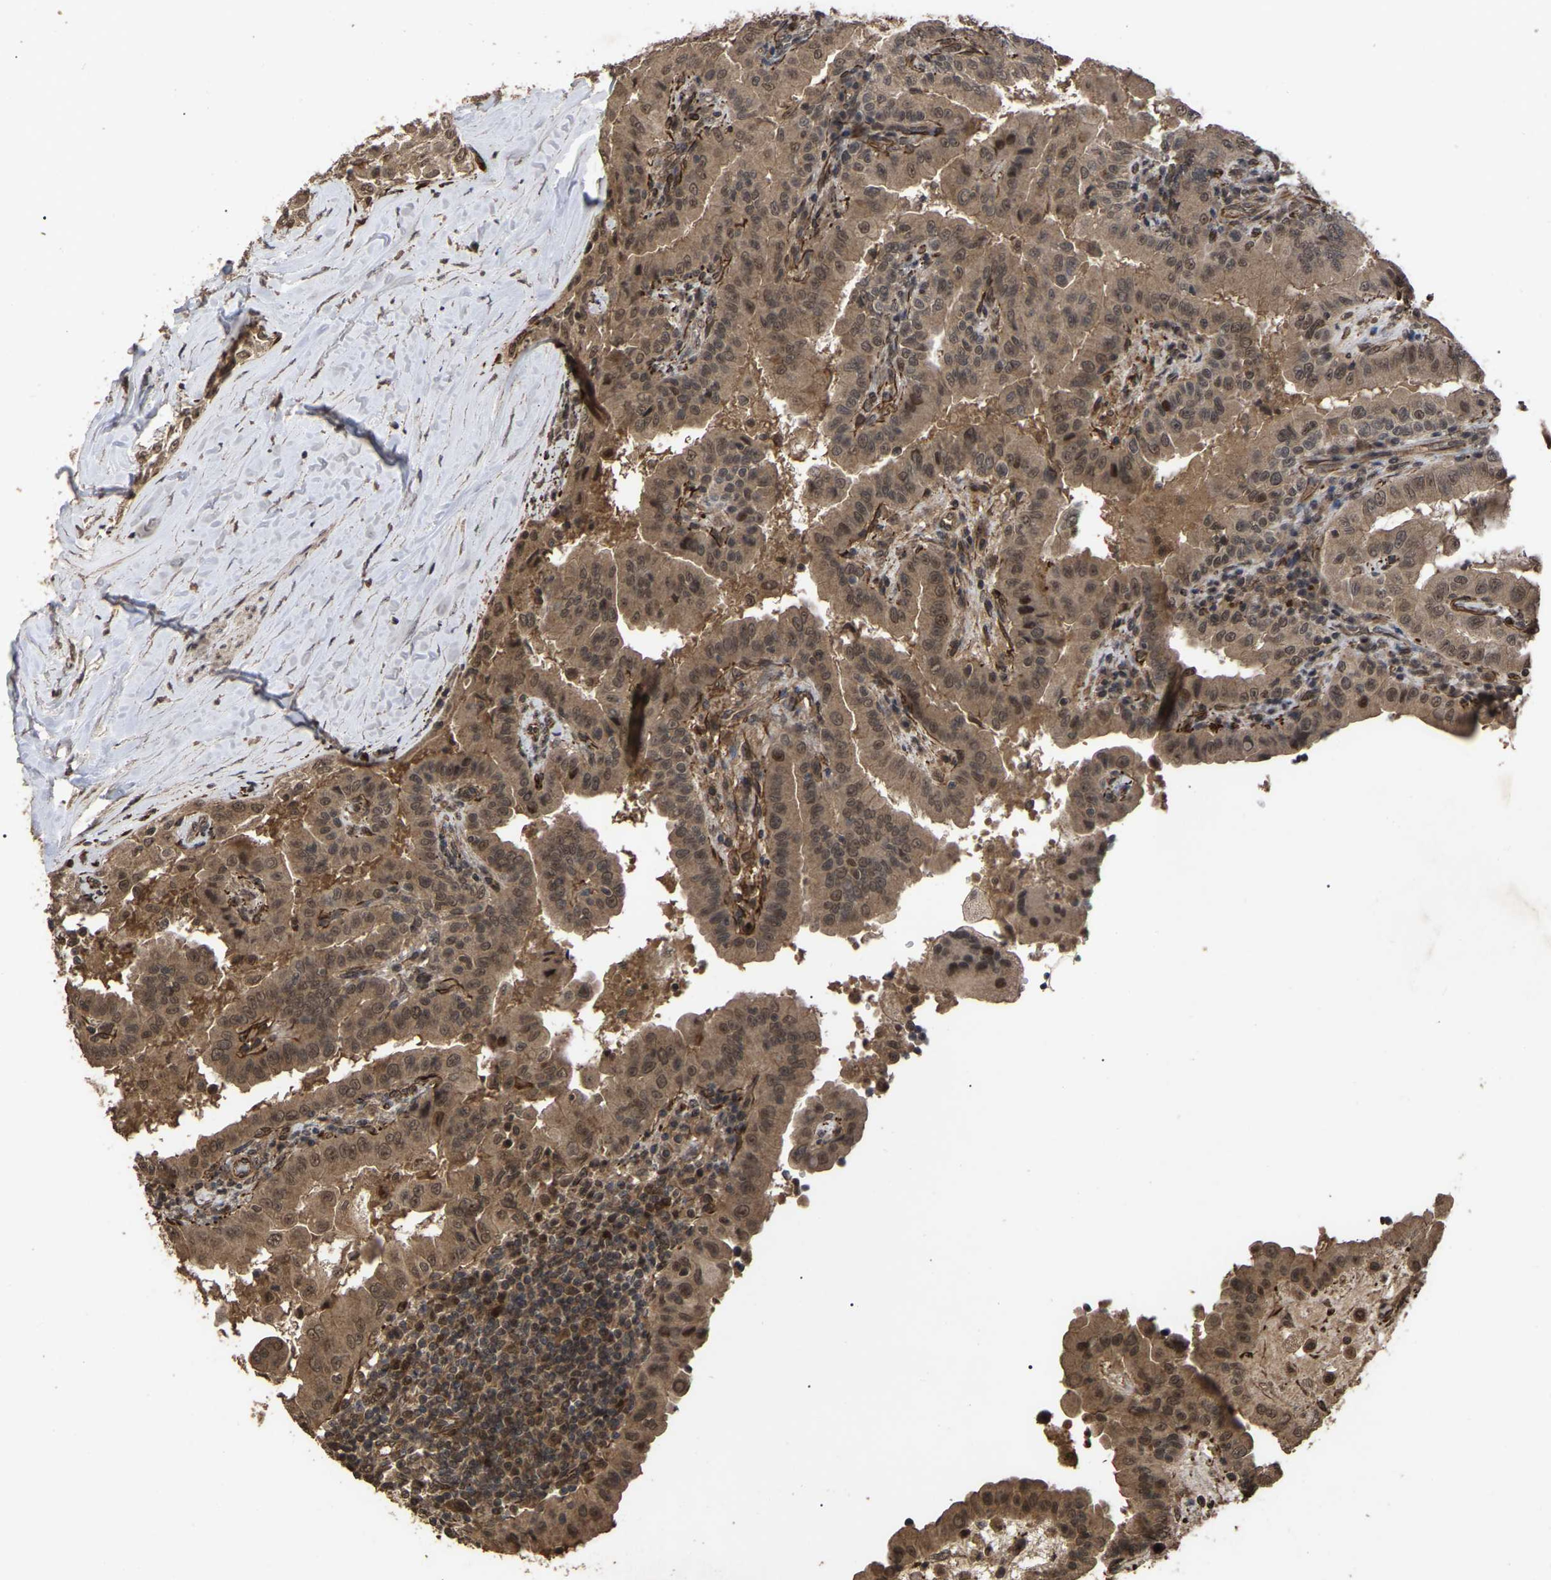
{"staining": {"intensity": "moderate", "quantity": ">75%", "location": "cytoplasmic/membranous"}, "tissue": "thyroid cancer", "cell_type": "Tumor cells", "image_type": "cancer", "snomed": [{"axis": "morphology", "description": "Papillary adenocarcinoma, NOS"}, {"axis": "topography", "description": "Thyroid gland"}], "caption": "Protein expression analysis of human thyroid cancer (papillary adenocarcinoma) reveals moderate cytoplasmic/membranous positivity in about >75% of tumor cells.", "gene": "FAM161B", "patient": {"sex": "male", "age": 33}}